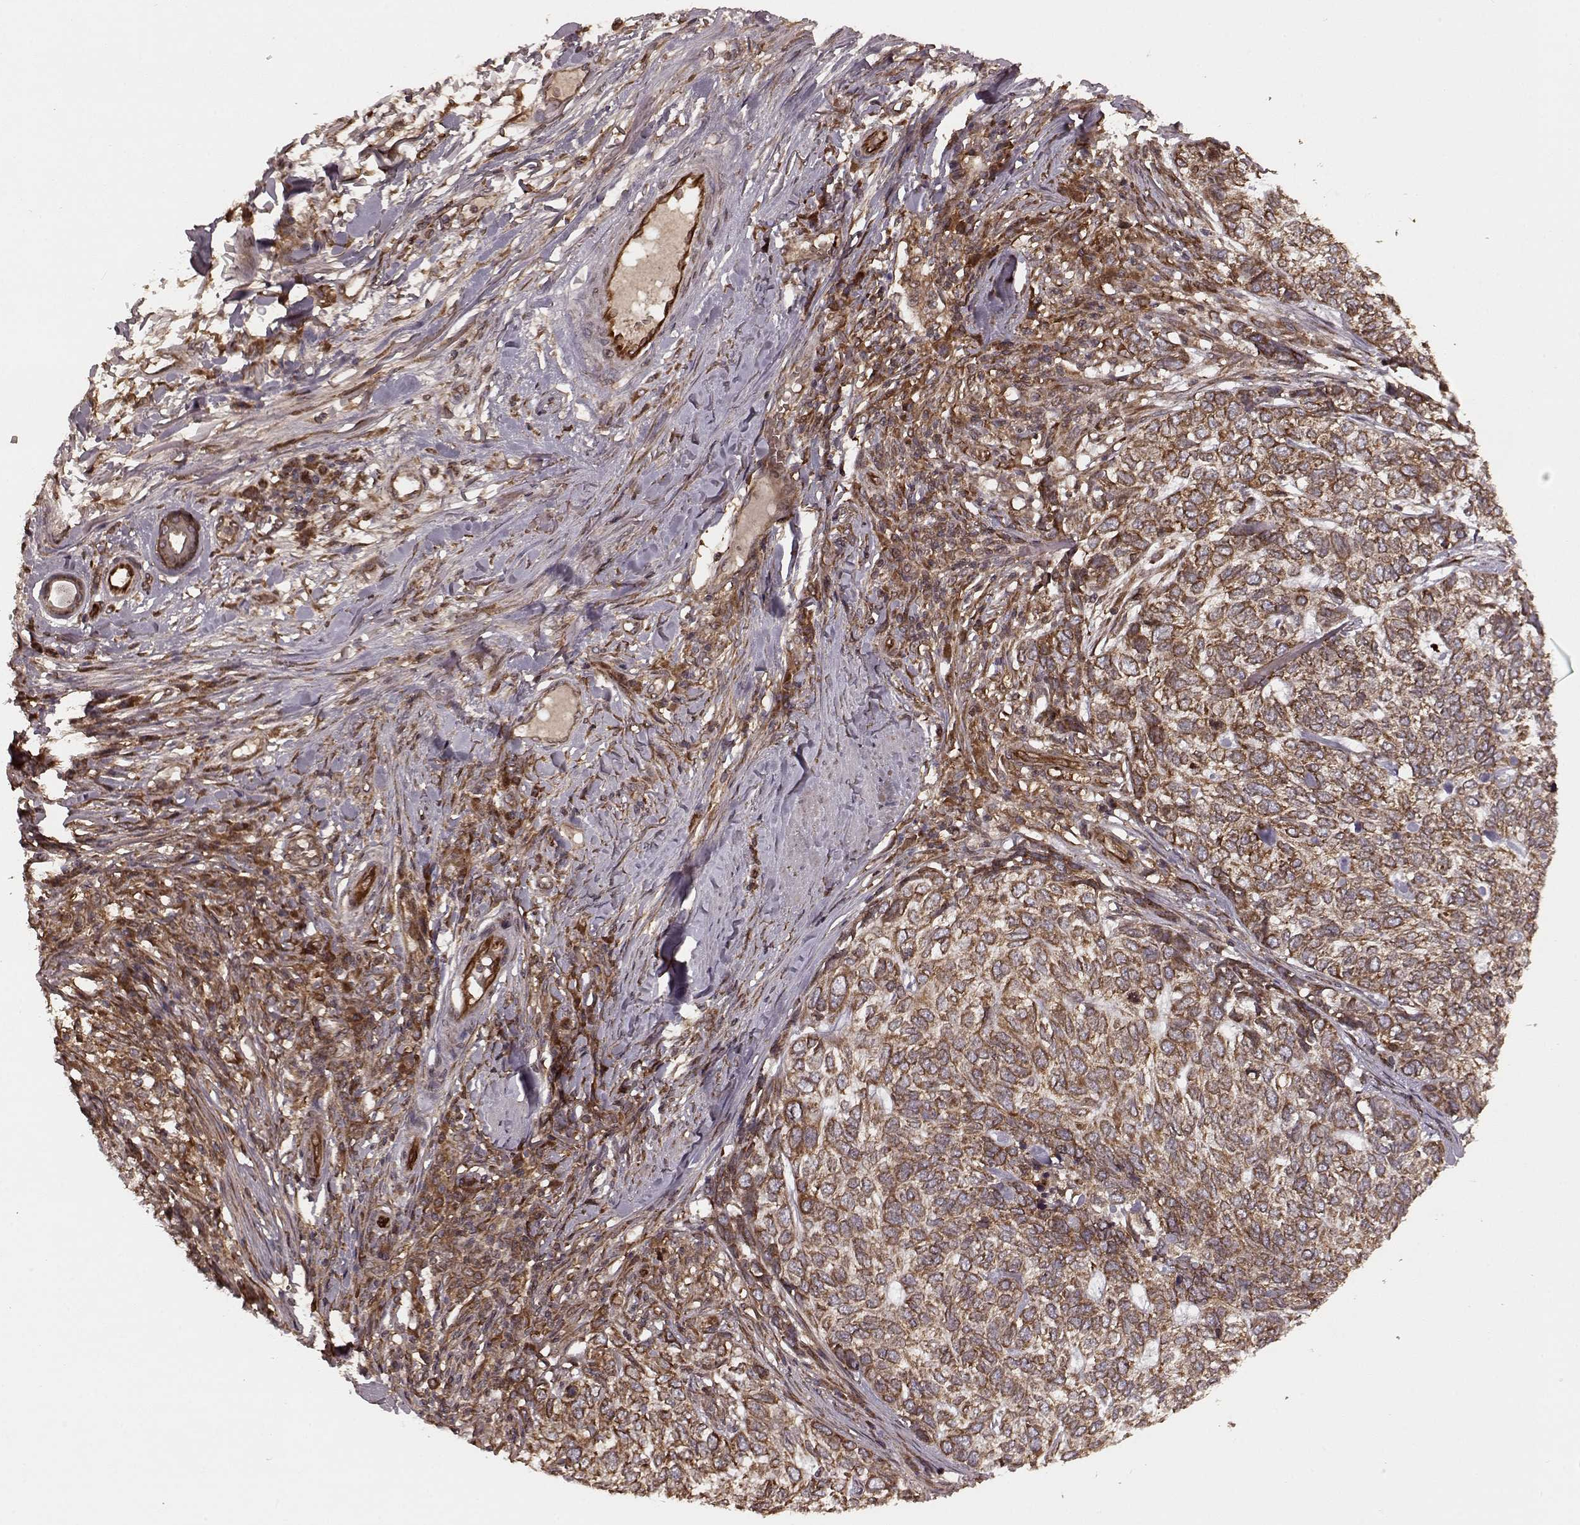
{"staining": {"intensity": "strong", "quantity": ">75%", "location": "cytoplasmic/membranous"}, "tissue": "skin cancer", "cell_type": "Tumor cells", "image_type": "cancer", "snomed": [{"axis": "morphology", "description": "Basal cell carcinoma"}, {"axis": "topography", "description": "Skin"}], "caption": "DAB immunohistochemical staining of basal cell carcinoma (skin) demonstrates strong cytoplasmic/membranous protein positivity in about >75% of tumor cells. (DAB IHC, brown staining for protein, blue staining for nuclei).", "gene": "AGPAT1", "patient": {"sex": "female", "age": 65}}